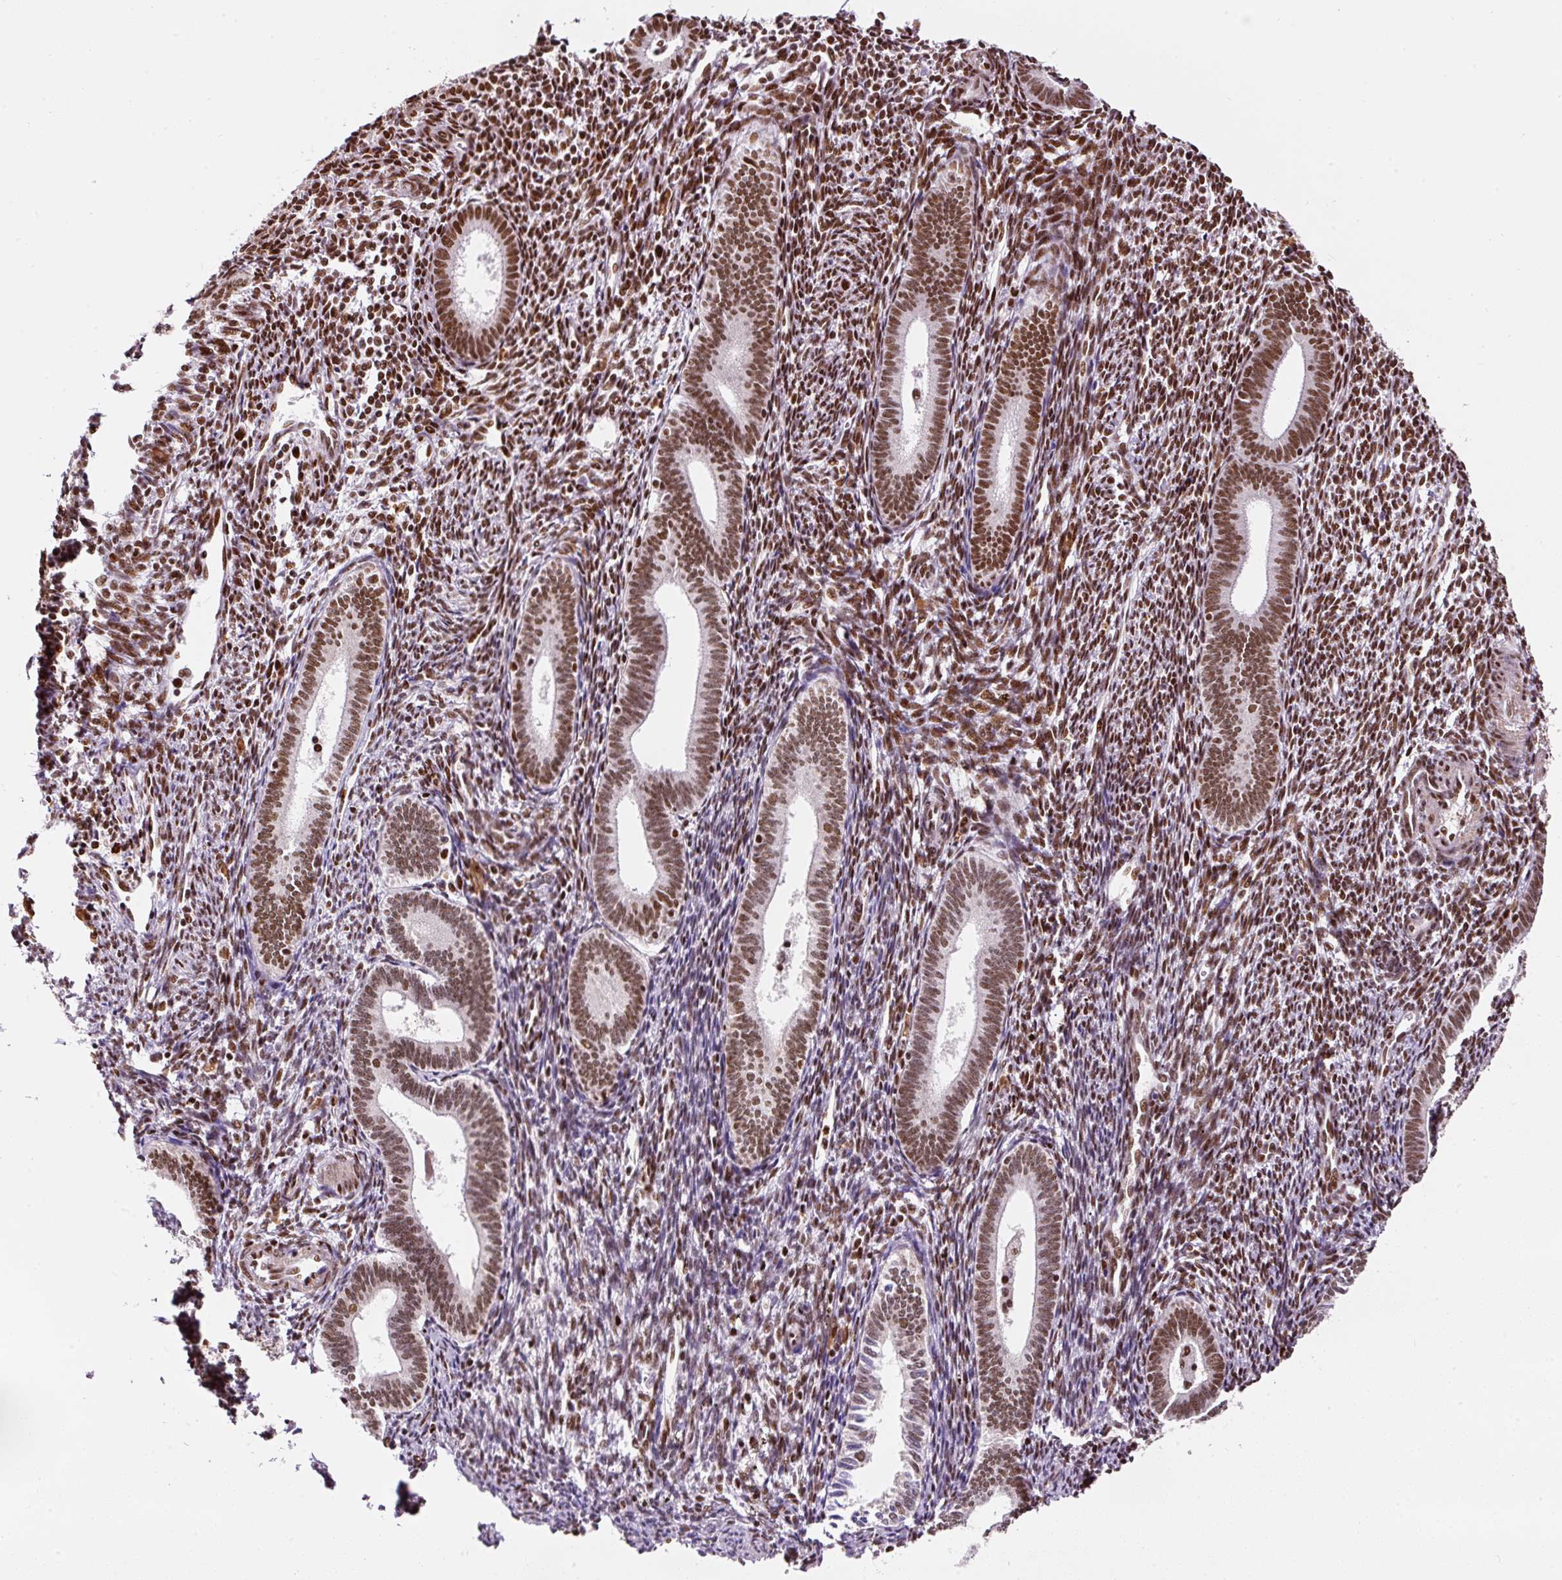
{"staining": {"intensity": "strong", "quantity": ">75%", "location": "nuclear"}, "tissue": "endometrium", "cell_type": "Cells in endometrial stroma", "image_type": "normal", "snomed": [{"axis": "morphology", "description": "Normal tissue, NOS"}, {"axis": "topography", "description": "Endometrium"}], "caption": "Protein expression analysis of normal endometrium demonstrates strong nuclear positivity in approximately >75% of cells in endometrial stroma.", "gene": "HNRNPC", "patient": {"sex": "female", "age": 41}}